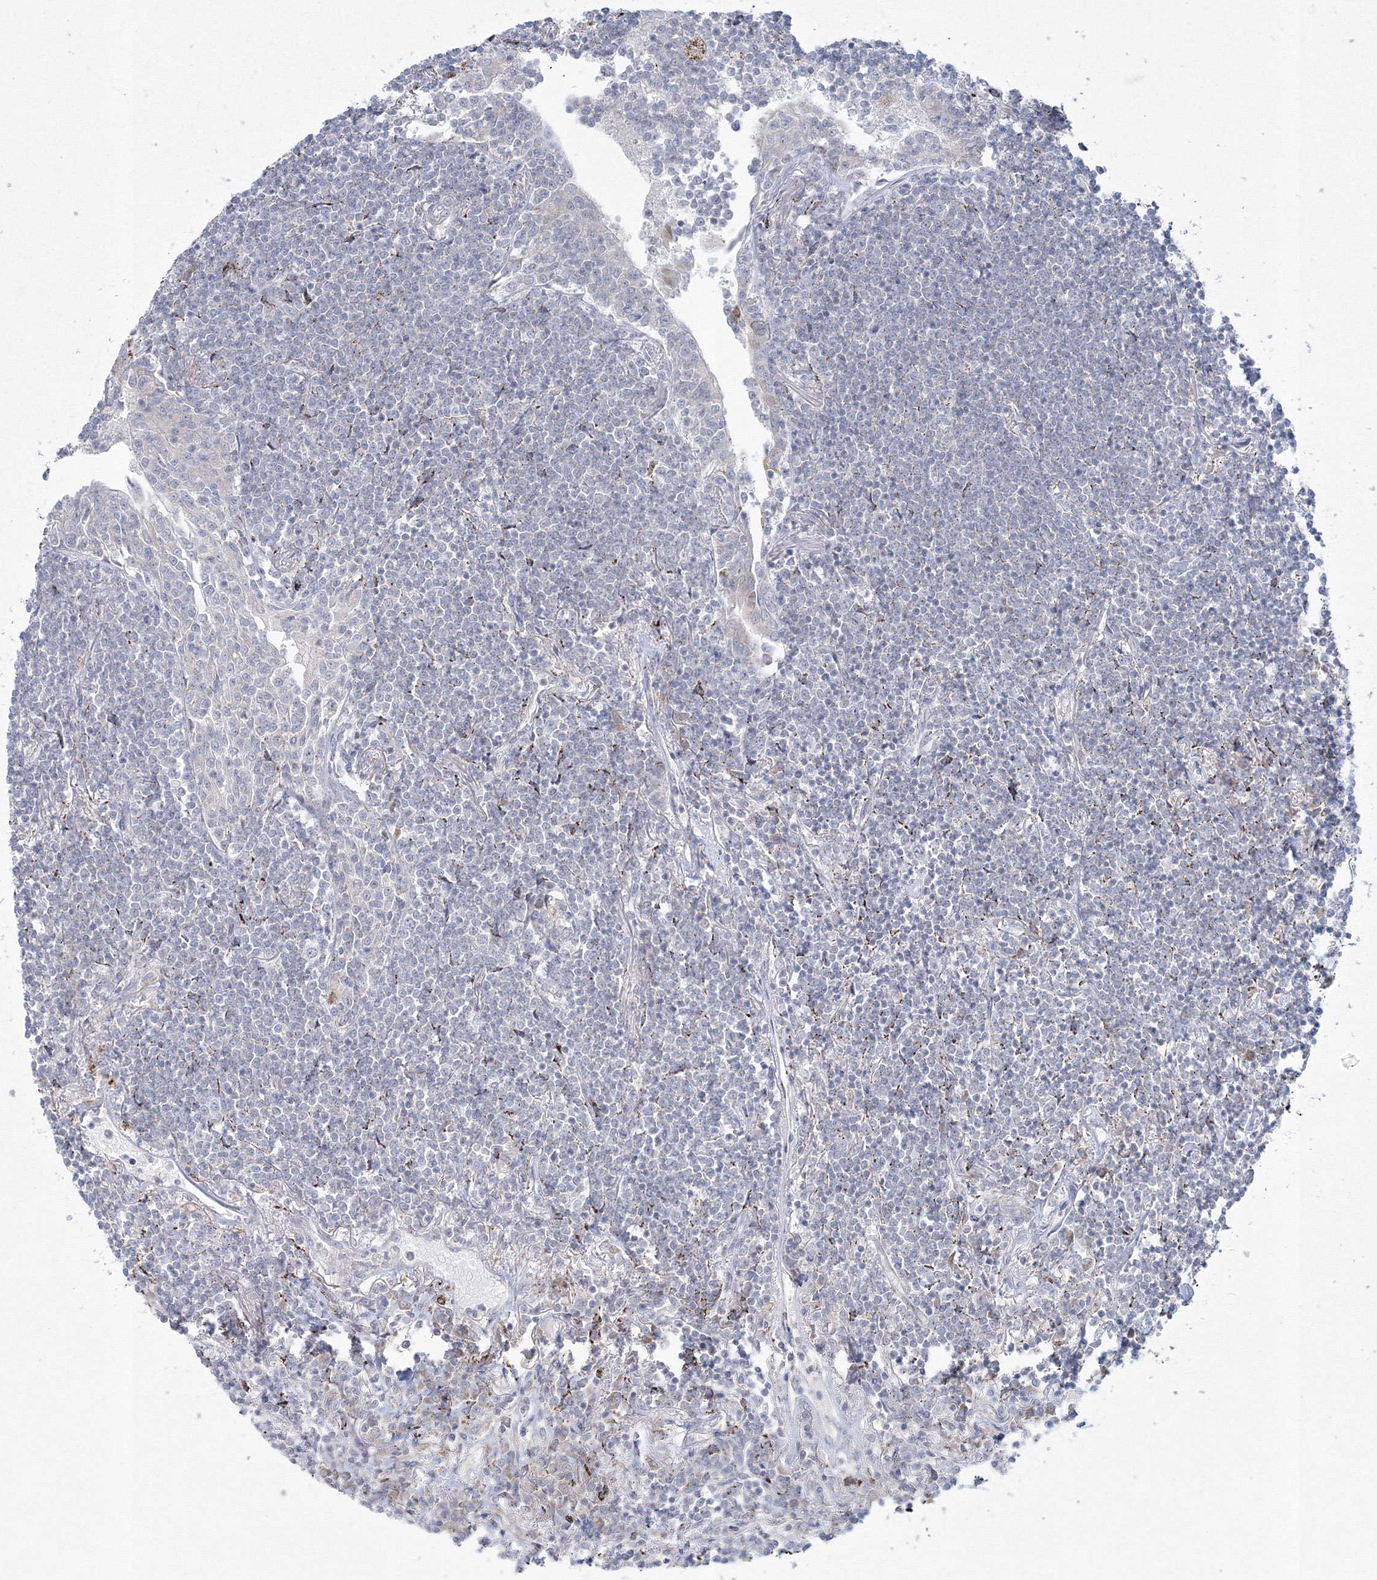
{"staining": {"intensity": "negative", "quantity": "none", "location": "none"}, "tissue": "lymphoma", "cell_type": "Tumor cells", "image_type": "cancer", "snomed": [{"axis": "morphology", "description": "Malignant lymphoma, non-Hodgkin's type, Low grade"}, {"axis": "topography", "description": "Lung"}], "caption": "Immunohistochemistry micrograph of malignant lymphoma, non-Hodgkin's type (low-grade) stained for a protein (brown), which displays no staining in tumor cells.", "gene": "WDR49", "patient": {"sex": "female", "age": 71}}